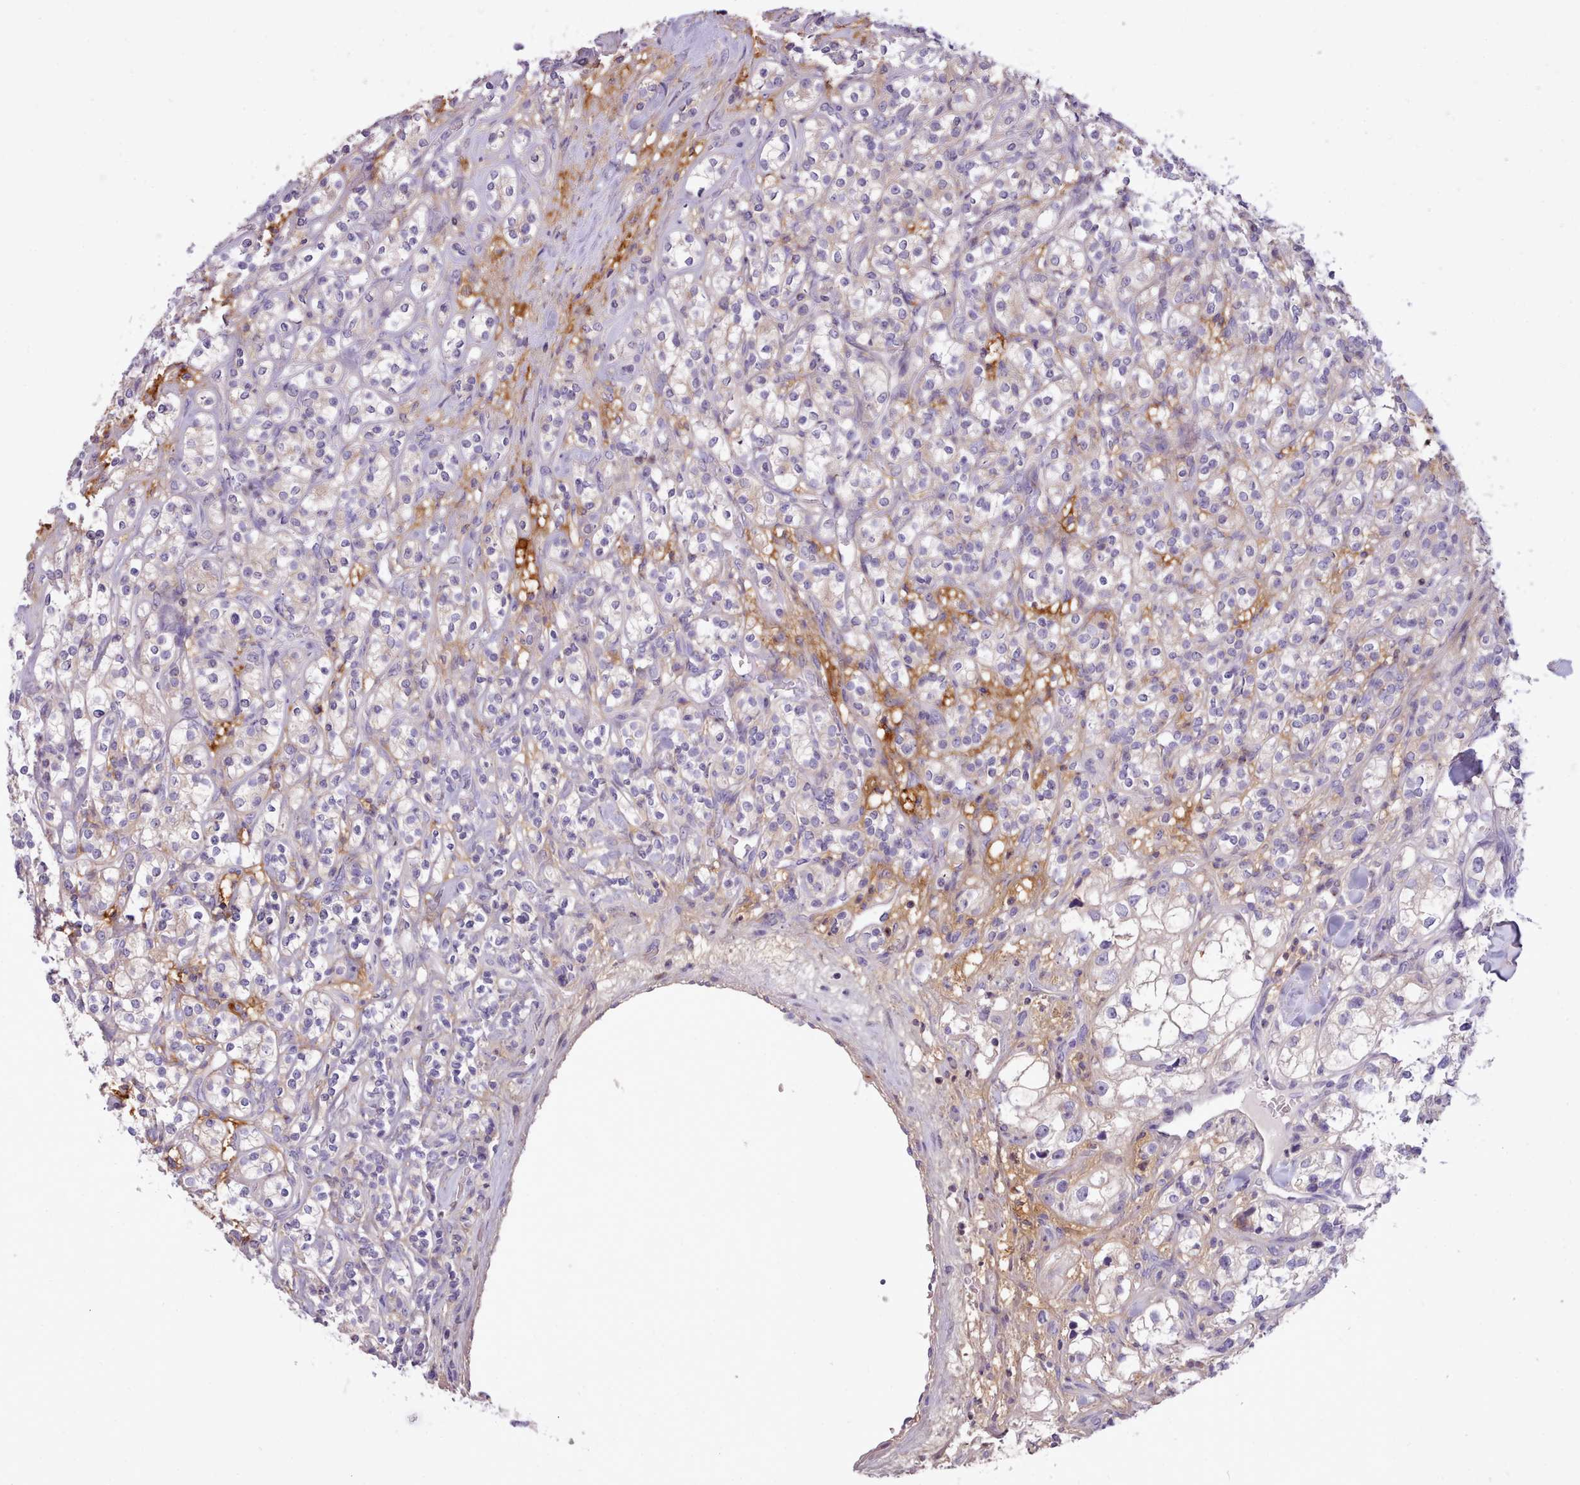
{"staining": {"intensity": "negative", "quantity": "none", "location": "none"}, "tissue": "renal cancer", "cell_type": "Tumor cells", "image_type": "cancer", "snomed": [{"axis": "morphology", "description": "Adenocarcinoma, NOS"}, {"axis": "topography", "description": "Kidney"}], "caption": "Immunohistochemistry (IHC) image of human renal cancer stained for a protein (brown), which displays no staining in tumor cells.", "gene": "CYP2A13", "patient": {"sex": "male", "age": 77}}